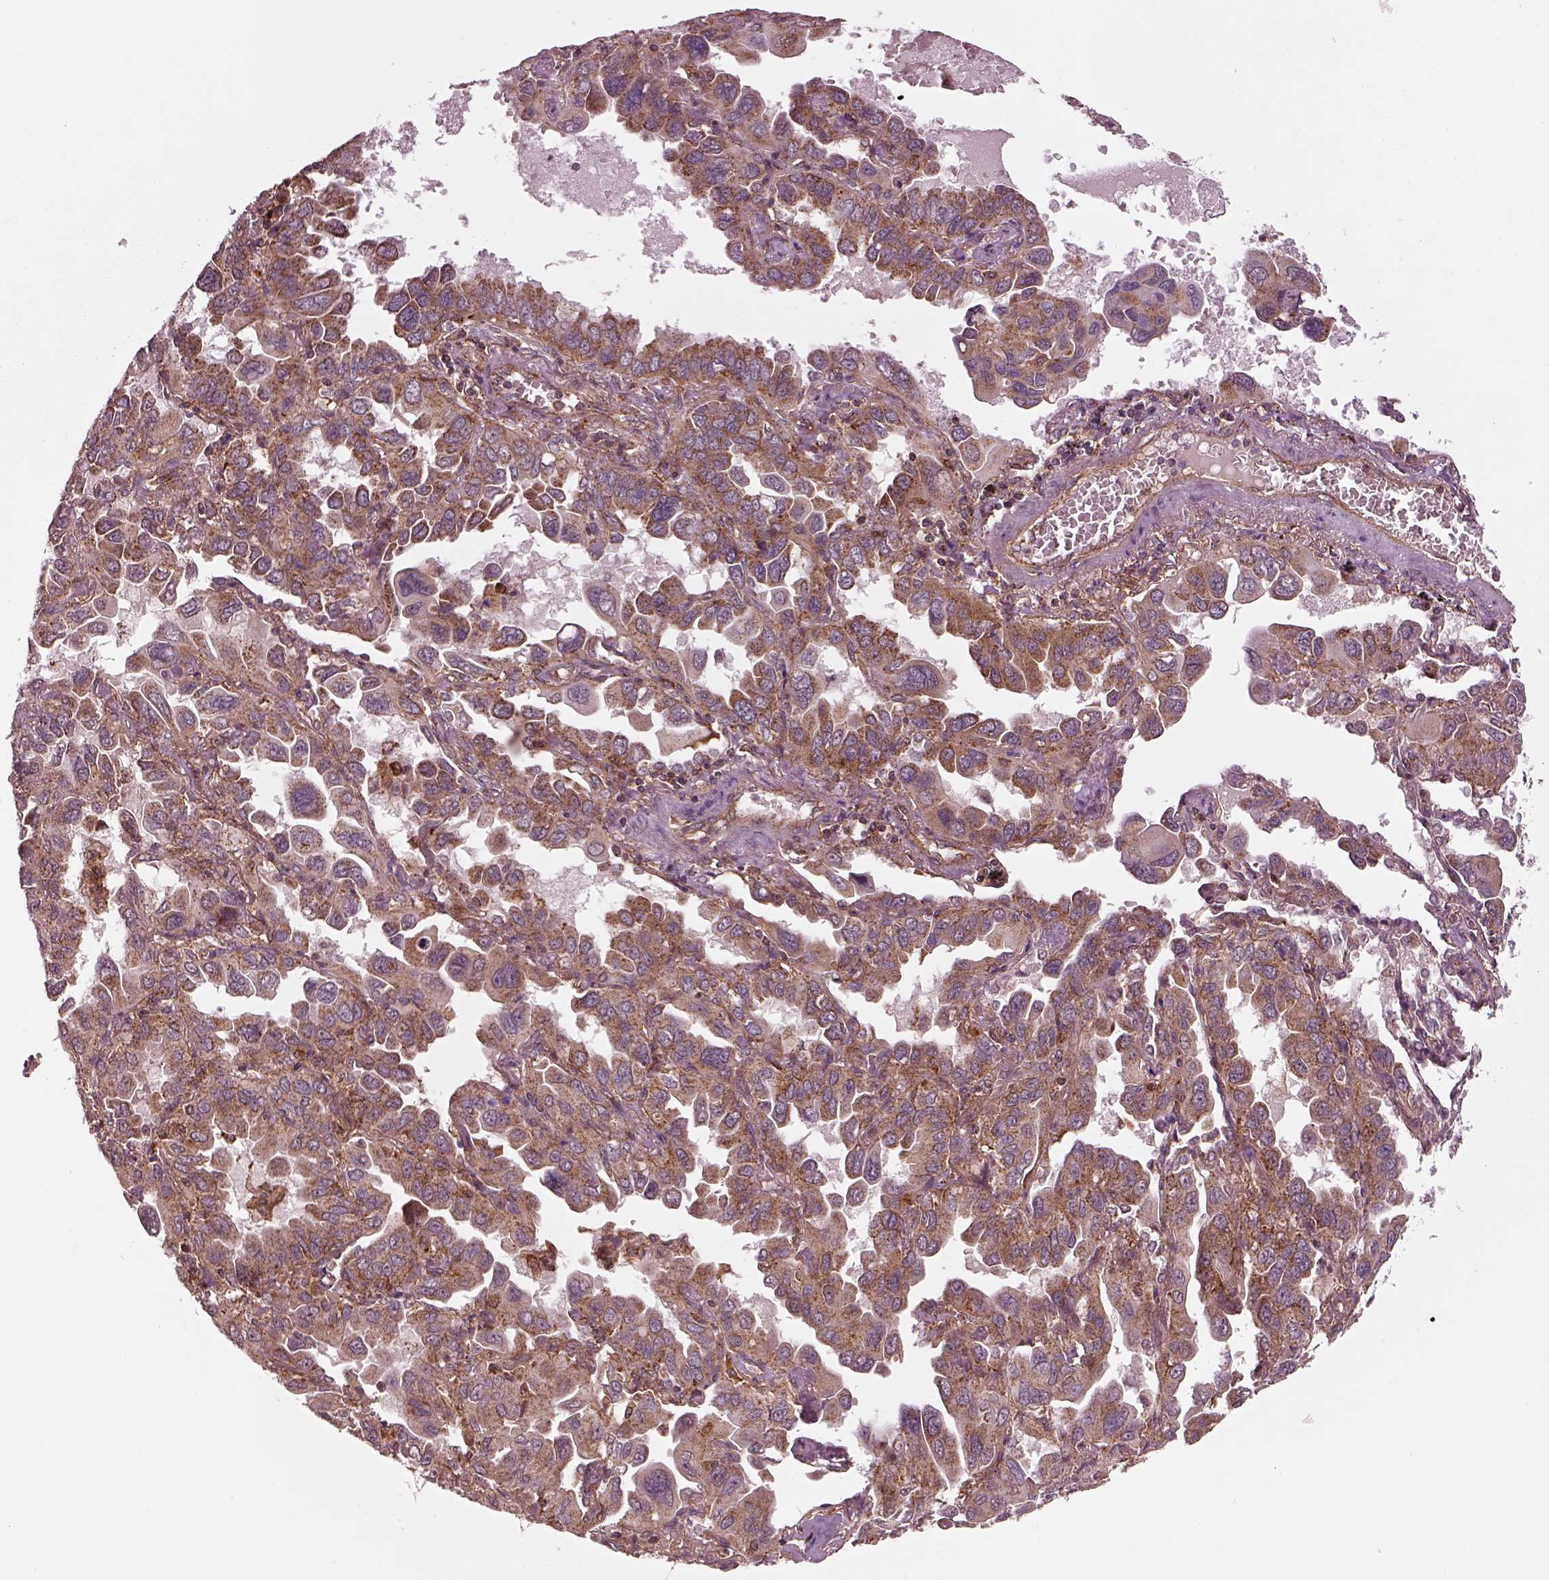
{"staining": {"intensity": "moderate", "quantity": "<25%", "location": "cytoplasmic/membranous"}, "tissue": "lung cancer", "cell_type": "Tumor cells", "image_type": "cancer", "snomed": [{"axis": "morphology", "description": "Adenocarcinoma, NOS"}, {"axis": "topography", "description": "Lung"}], "caption": "Moderate cytoplasmic/membranous staining for a protein is identified in about <25% of tumor cells of lung adenocarcinoma using immunohistochemistry.", "gene": "WASHC2A", "patient": {"sex": "male", "age": 64}}